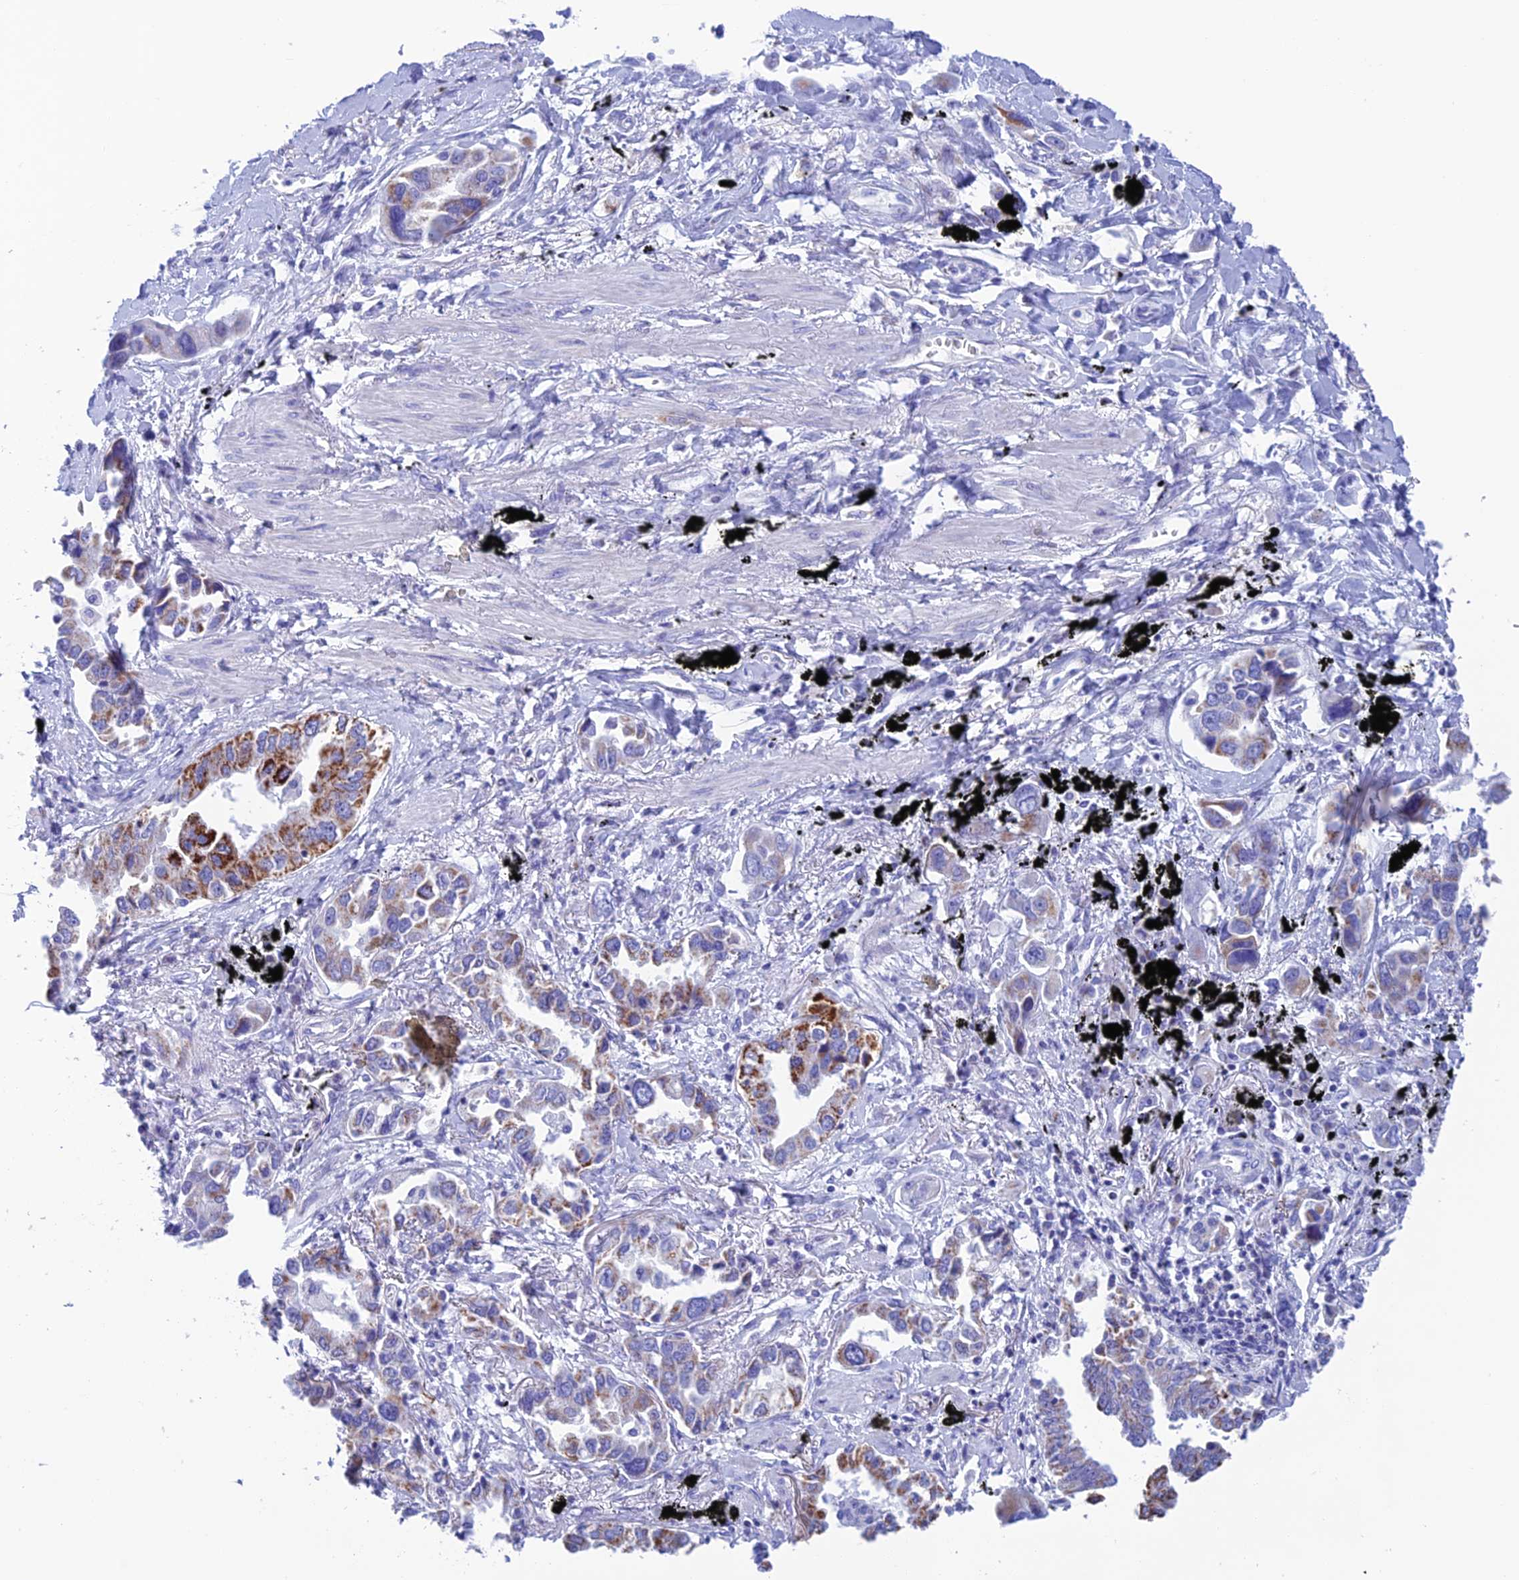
{"staining": {"intensity": "moderate", "quantity": ">75%", "location": "cytoplasmic/membranous"}, "tissue": "lung cancer", "cell_type": "Tumor cells", "image_type": "cancer", "snomed": [{"axis": "morphology", "description": "Adenocarcinoma, NOS"}, {"axis": "topography", "description": "Lung"}], "caption": "Approximately >75% of tumor cells in adenocarcinoma (lung) show moderate cytoplasmic/membranous protein expression as visualized by brown immunohistochemical staining.", "gene": "NXPE4", "patient": {"sex": "male", "age": 67}}